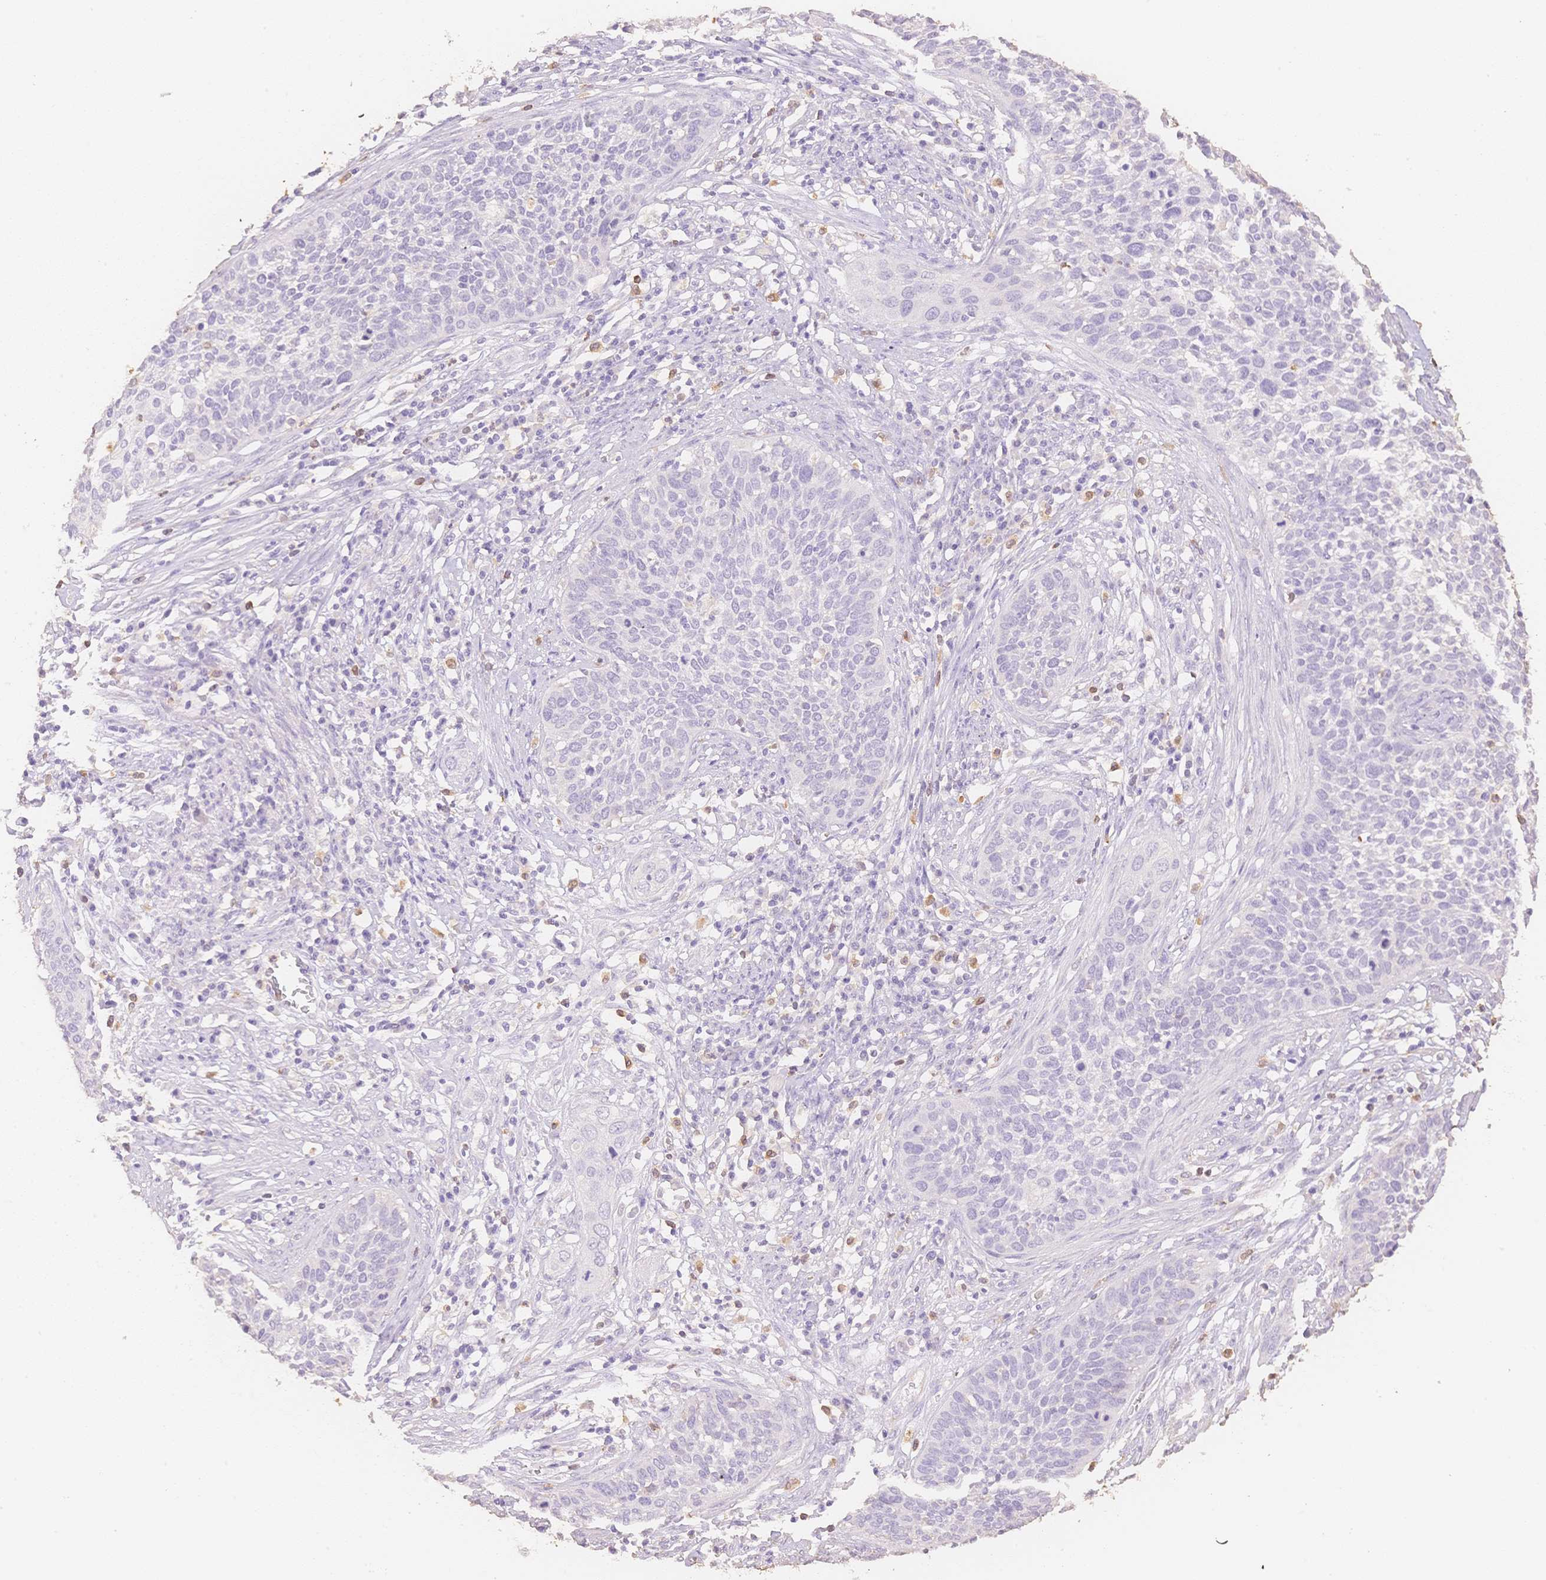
{"staining": {"intensity": "negative", "quantity": "none", "location": "none"}, "tissue": "cervical cancer", "cell_type": "Tumor cells", "image_type": "cancer", "snomed": [{"axis": "morphology", "description": "Squamous cell carcinoma, NOS"}, {"axis": "topography", "description": "Cervix"}], "caption": "This micrograph is of cervical cancer (squamous cell carcinoma) stained with immunohistochemistry to label a protein in brown with the nuclei are counter-stained blue. There is no positivity in tumor cells. (Brightfield microscopy of DAB (3,3'-diaminobenzidine) IHC at high magnification).", "gene": "MBOAT7", "patient": {"sex": "female", "age": 34}}